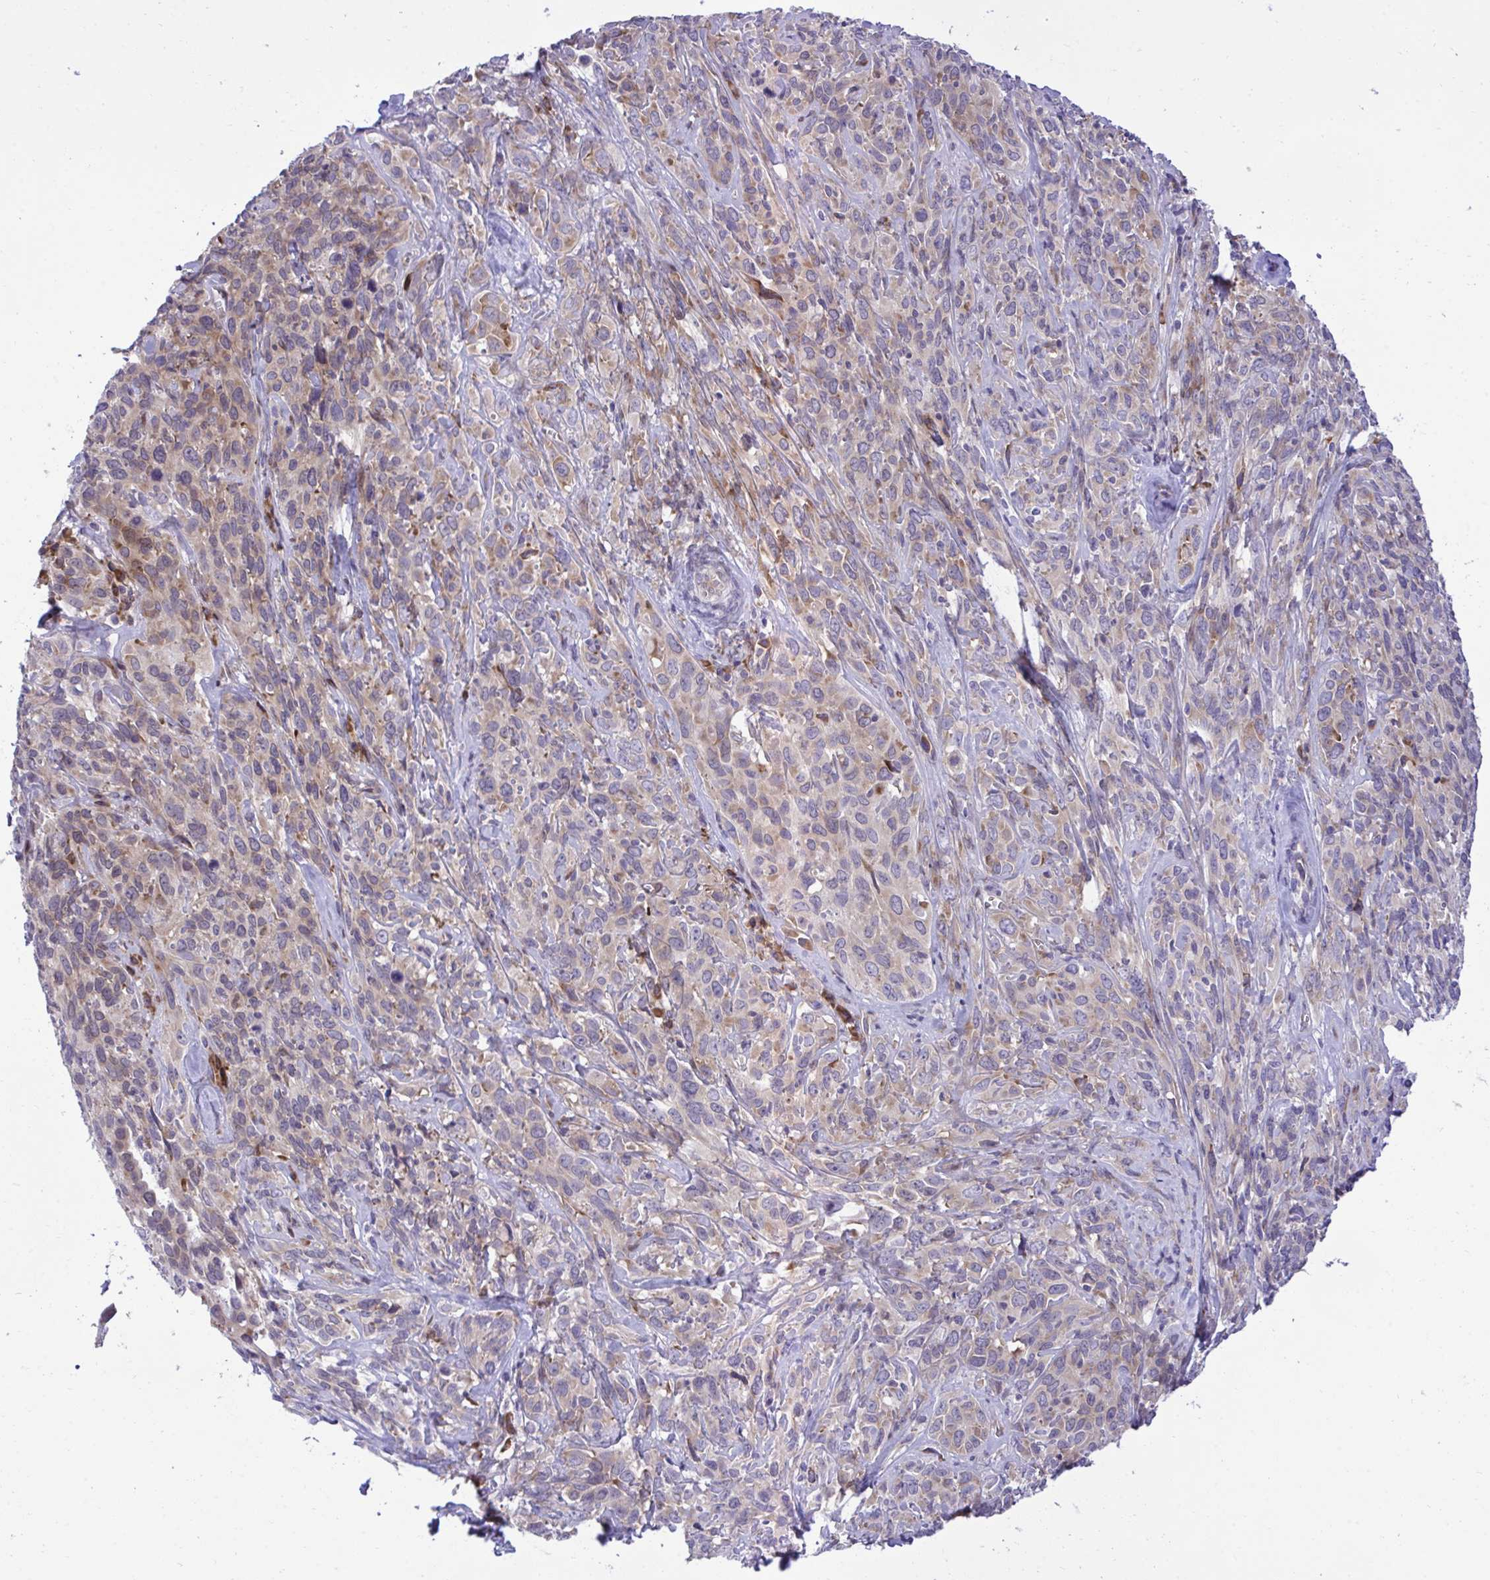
{"staining": {"intensity": "weak", "quantity": "25%-75%", "location": "cytoplasmic/membranous"}, "tissue": "cervical cancer", "cell_type": "Tumor cells", "image_type": "cancer", "snomed": [{"axis": "morphology", "description": "Normal tissue, NOS"}, {"axis": "morphology", "description": "Squamous cell carcinoma, NOS"}, {"axis": "topography", "description": "Cervix"}], "caption": "This image exhibits immunohistochemistry staining of cervical cancer (squamous cell carcinoma), with low weak cytoplasmic/membranous positivity in about 25%-75% of tumor cells.", "gene": "RPS15", "patient": {"sex": "female", "age": 51}}